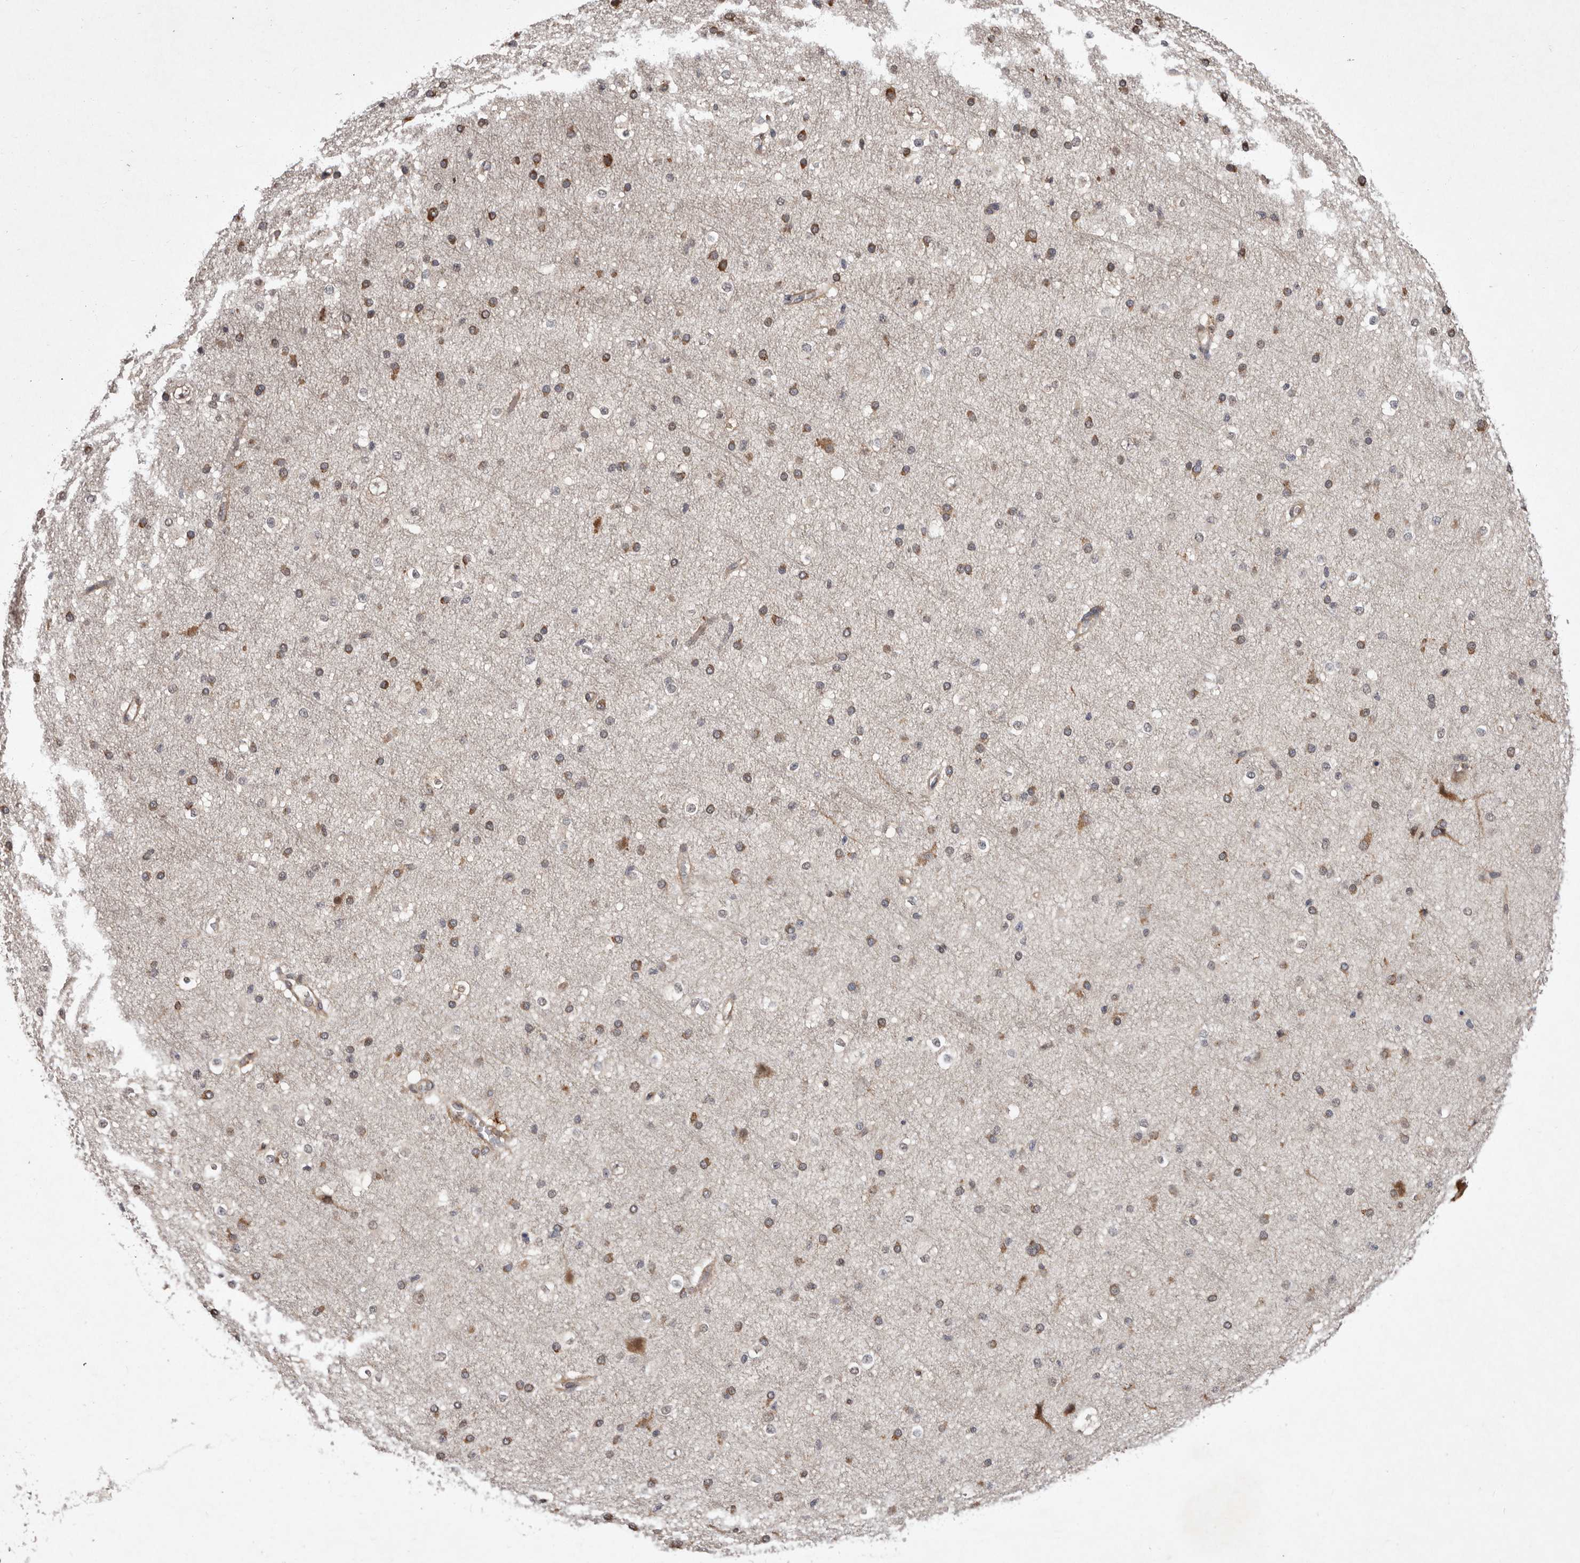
{"staining": {"intensity": "weak", "quantity": ">75%", "location": "cytoplasmic/membranous"}, "tissue": "cerebral cortex", "cell_type": "Endothelial cells", "image_type": "normal", "snomed": [{"axis": "morphology", "description": "Normal tissue, NOS"}, {"axis": "morphology", "description": "Developmental malformation"}, {"axis": "topography", "description": "Cerebral cortex"}], "caption": "IHC of normal cerebral cortex displays low levels of weak cytoplasmic/membranous expression in approximately >75% of endothelial cells. (DAB (3,3'-diaminobenzidine) IHC, brown staining for protein, blue staining for nuclei).", "gene": "RRM2B", "patient": {"sex": "female", "age": 30}}